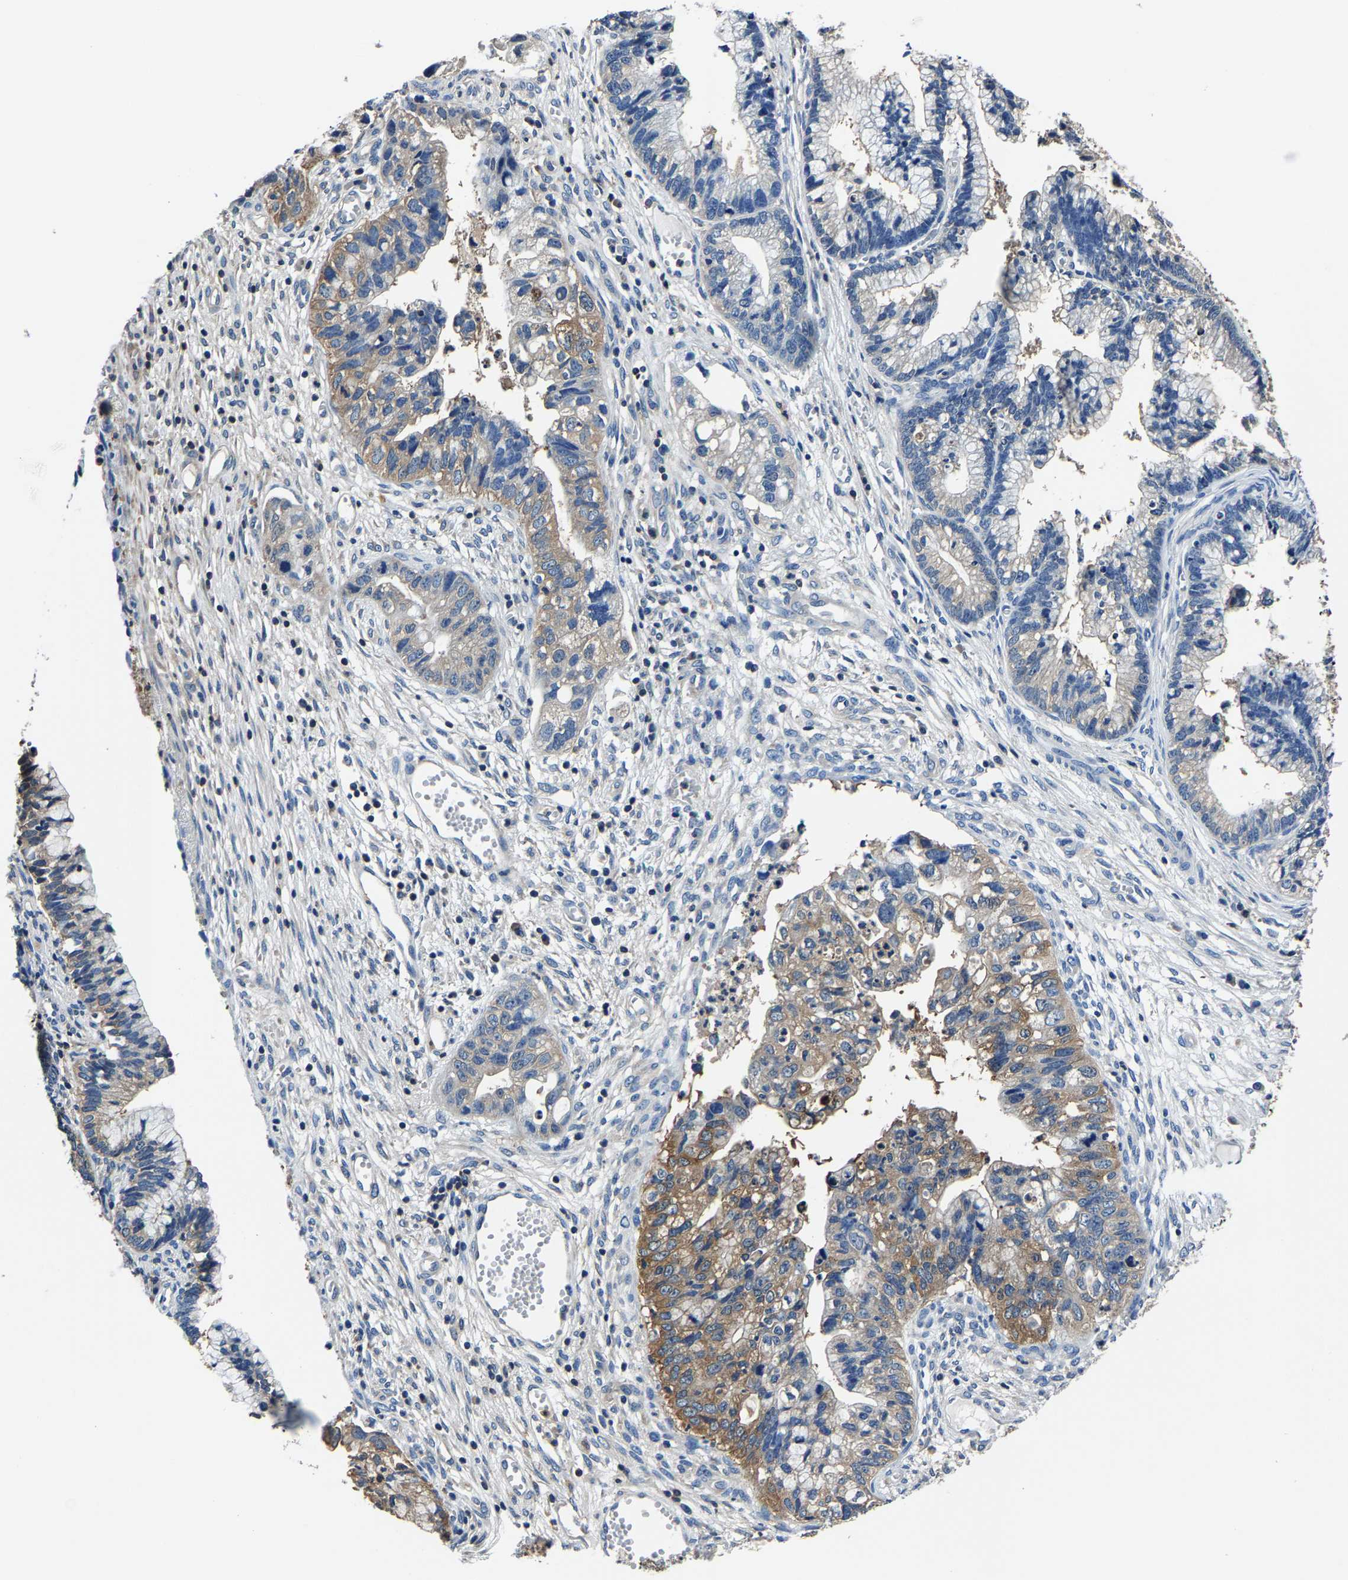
{"staining": {"intensity": "moderate", "quantity": "<25%", "location": "cytoplasmic/membranous"}, "tissue": "cervical cancer", "cell_type": "Tumor cells", "image_type": "cancer", "snomed": [{"axis": "morphology", "description": "Adenocarcinoma, NOS"}, {"axis": "topography", "description": "Cervix"}], "caption": "High-power microscopy captured an immunohistochemistry image of cervical cancer (adenocarcinoma), revealing moderate cytoplasmic/membranous positivity in approximately <25% of tumor cells.", "gene": "ALDOB", "patient": {"sex": "female", "age": 44}}